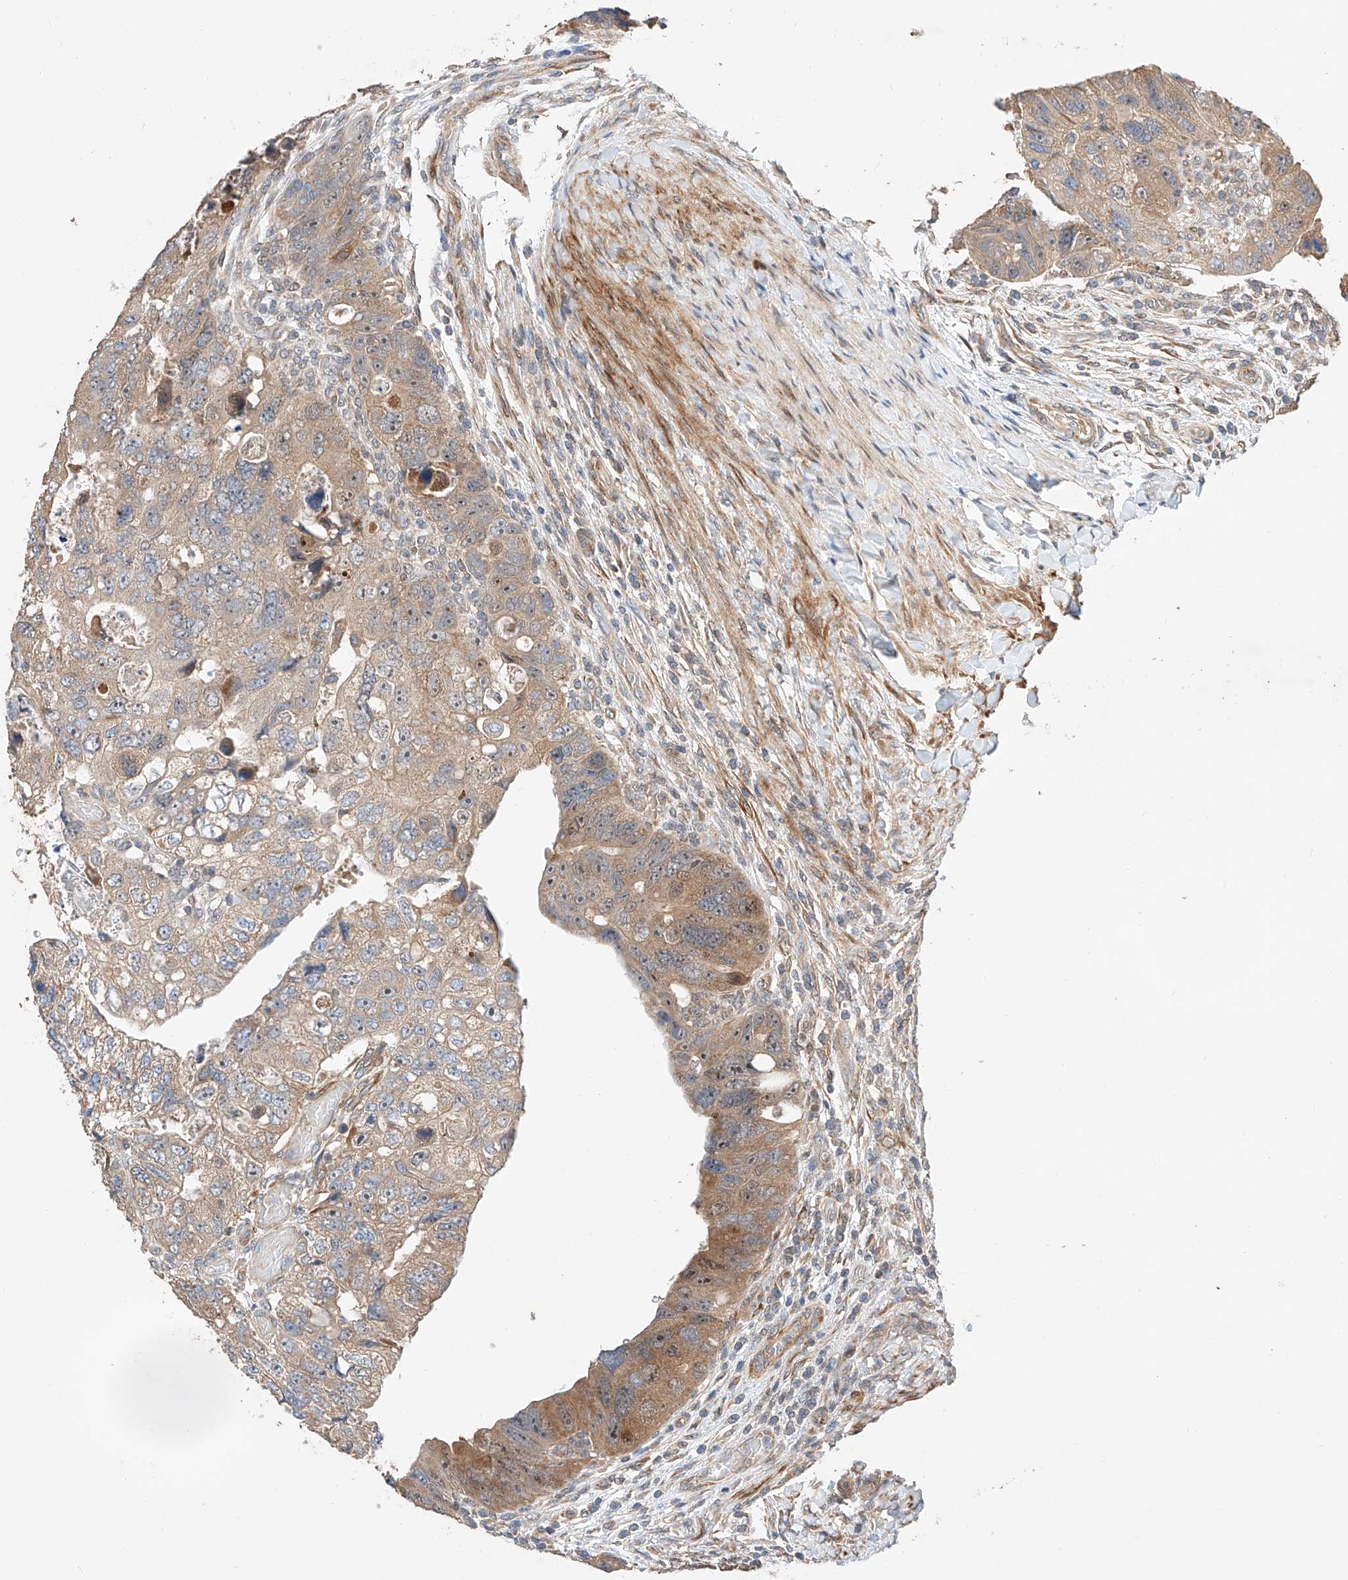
{"staining": {"intensity": "moderate", "quantity": ">75%", "location": "cytoplasmic/membranous,nuclear"}, "tissue": "colorectal cancer", "cell_type": "Tumor cells", "image_type": "cancer", "snomed": [{"axis": "morphology", "description": "Adenocarcinoma, NOS"}, {"axis": "topography", "description": "Rectum"}], "caption": "An immunohistochemistry (IHC) histopathology image of neoplastic tissue is shown. Protein staining in brown labels moderate cytoplasmic/membranous and nuclear positivity in colorectal adenocarcinoma within tumor cells.", "gene": "RAB23", "patient": {"sex": "male", "age": 59}}